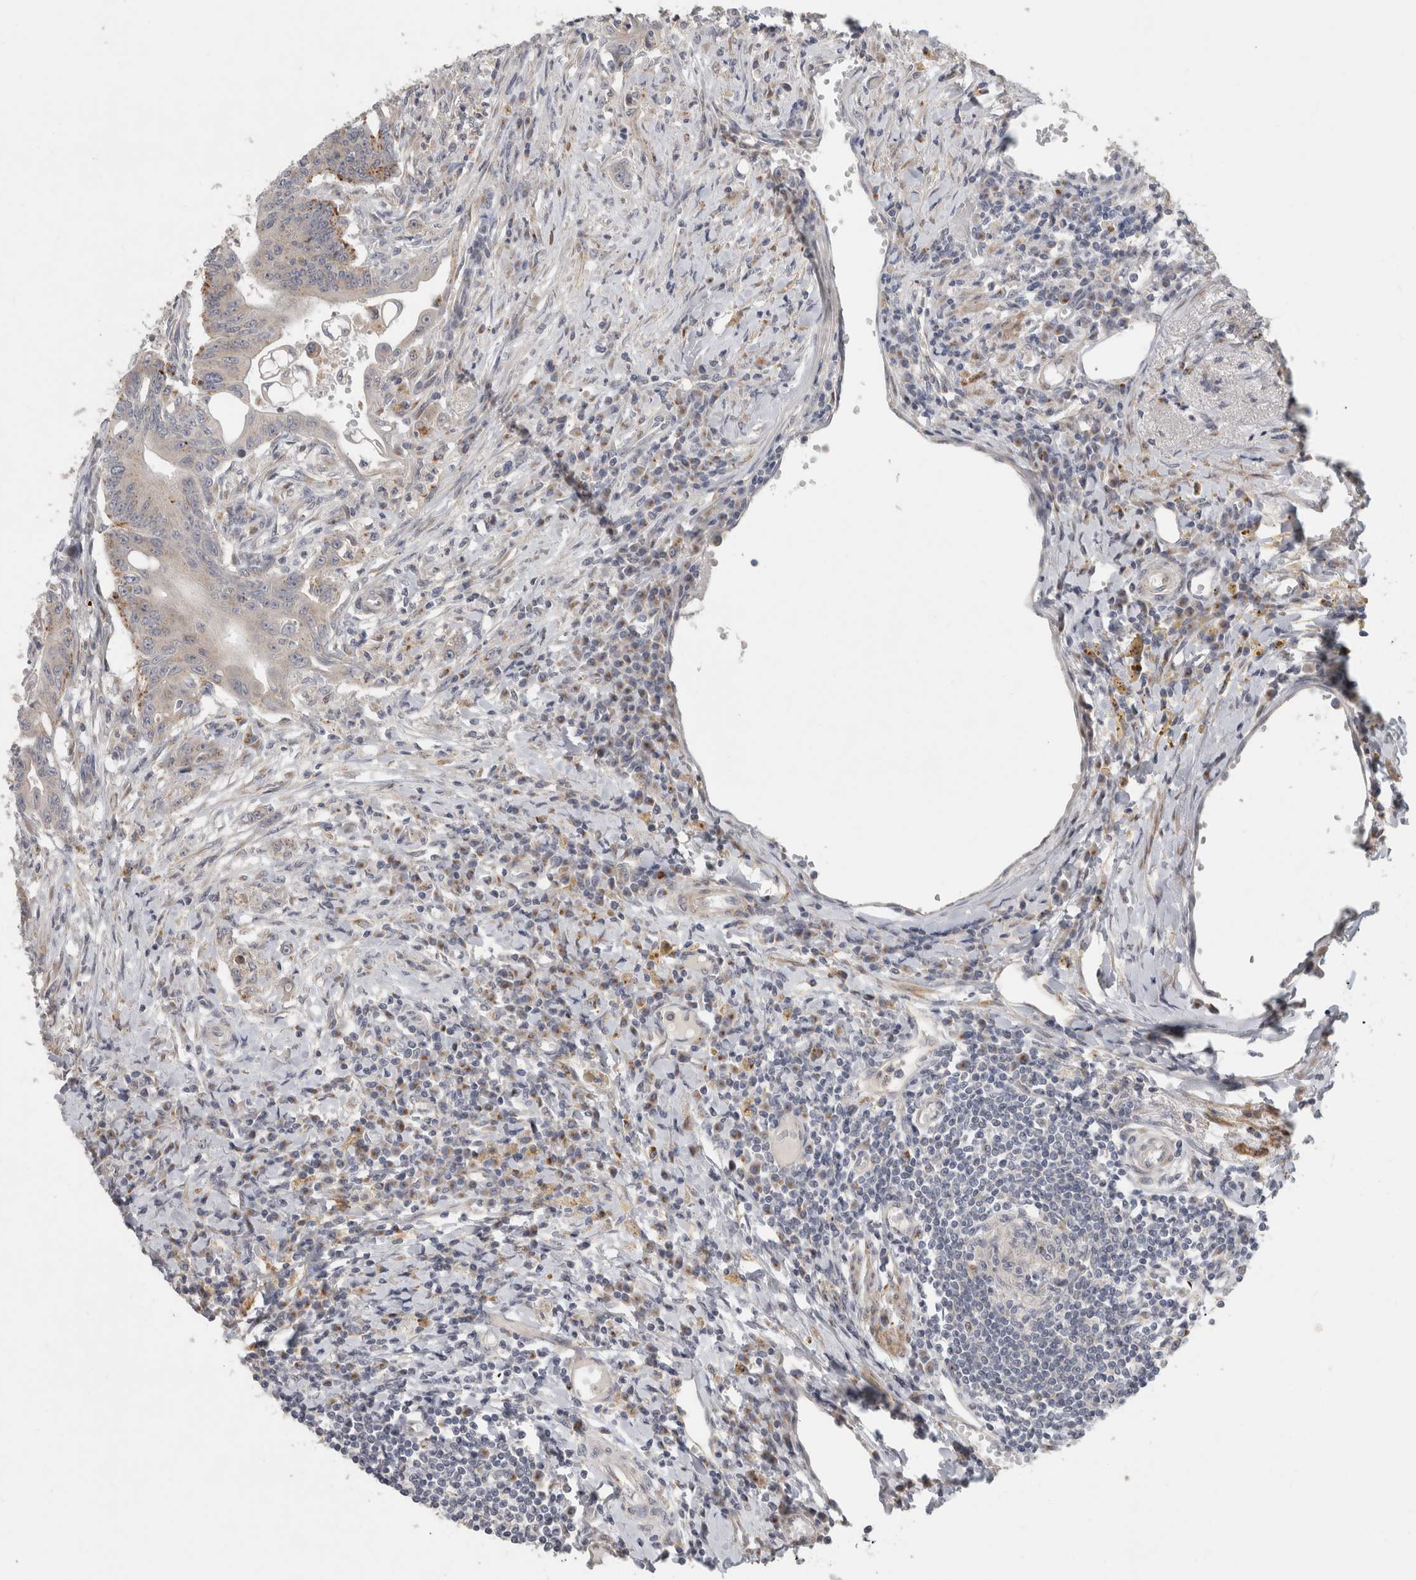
{"staining": {"intensity": "strong", "quantity": "<25%", "location": "cytoplasmic/membranous"}, "tissue": "colorectal cancer", "cell_type": "Tumor cells", "image_type": "cancer", "snomed": [{"axis": "morphology", "description": "Adenoma, NOS"}, {"axis": "morphology", "description": "Adenocarcinoma, NOS"}, {"axis": "topography", "description": "Colon"}], "caption": "Strong cytoplasmic/membranous expression is present in about <25% of tumor cells in colorectal cancer (adenoma).", "gene": "MGAT1", "patient": {"sex": "male", "age": 79}}